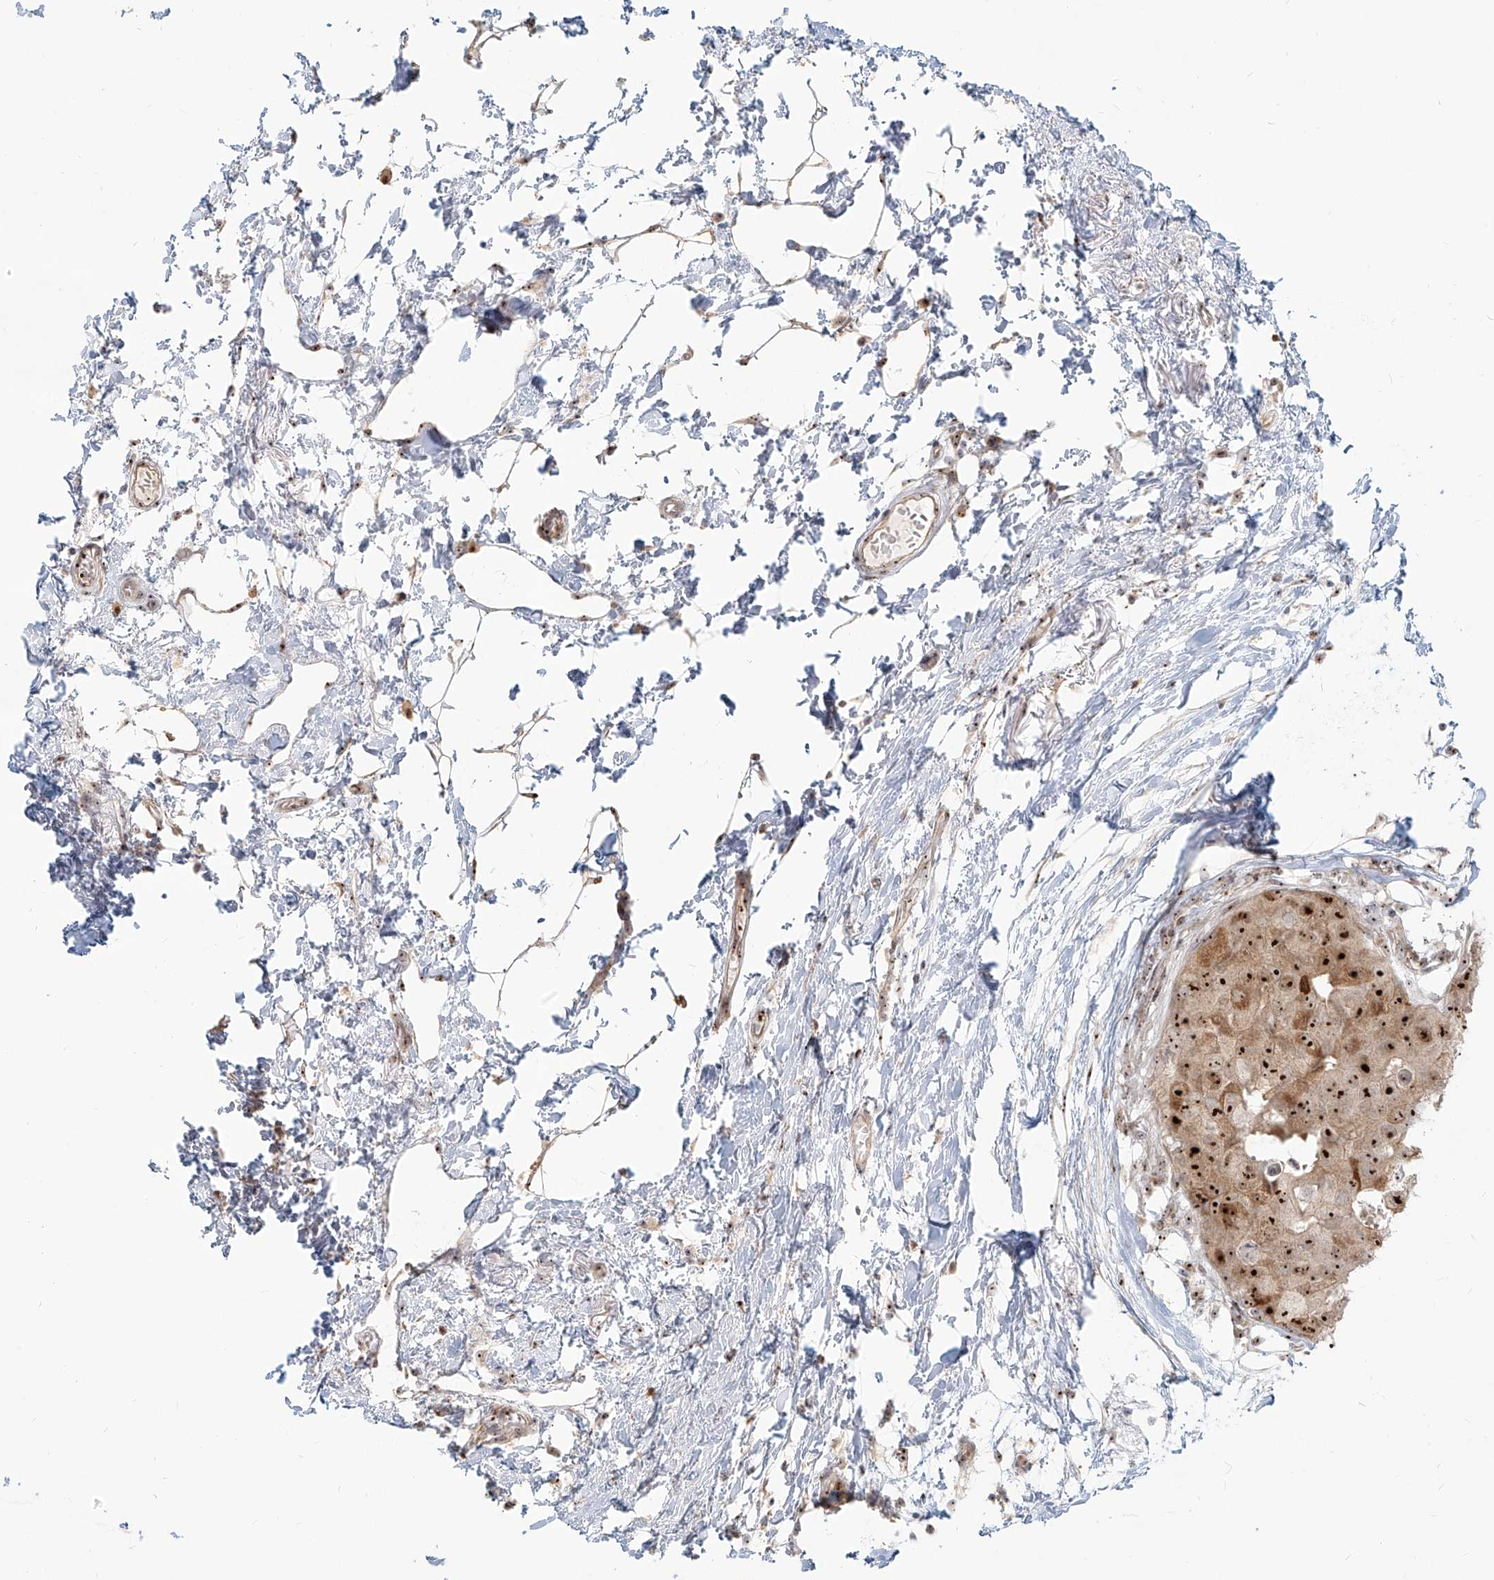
{"staining": {"intensity": "strong", "quantity": ">75%", "location": "cytoplasmic/membranous,nuclear"}, "tissue": "breast cancer", "cell_type": "Tumor cells", "image_type": "cancer", "snomed": [{"axis": "morphology", "description": "Duct carcinoma"}, {"axis": "topography", "description": "Breast"}], "caption": "IHC photomicrograph of breast cancer stained for a protein (brown), which displays high levels of strong cytoplasmic/membranous and nuclear positivity in about >75% of tumor cells.", "gene": "BYSL", "patient": {"sex": "female", "age": 62}}